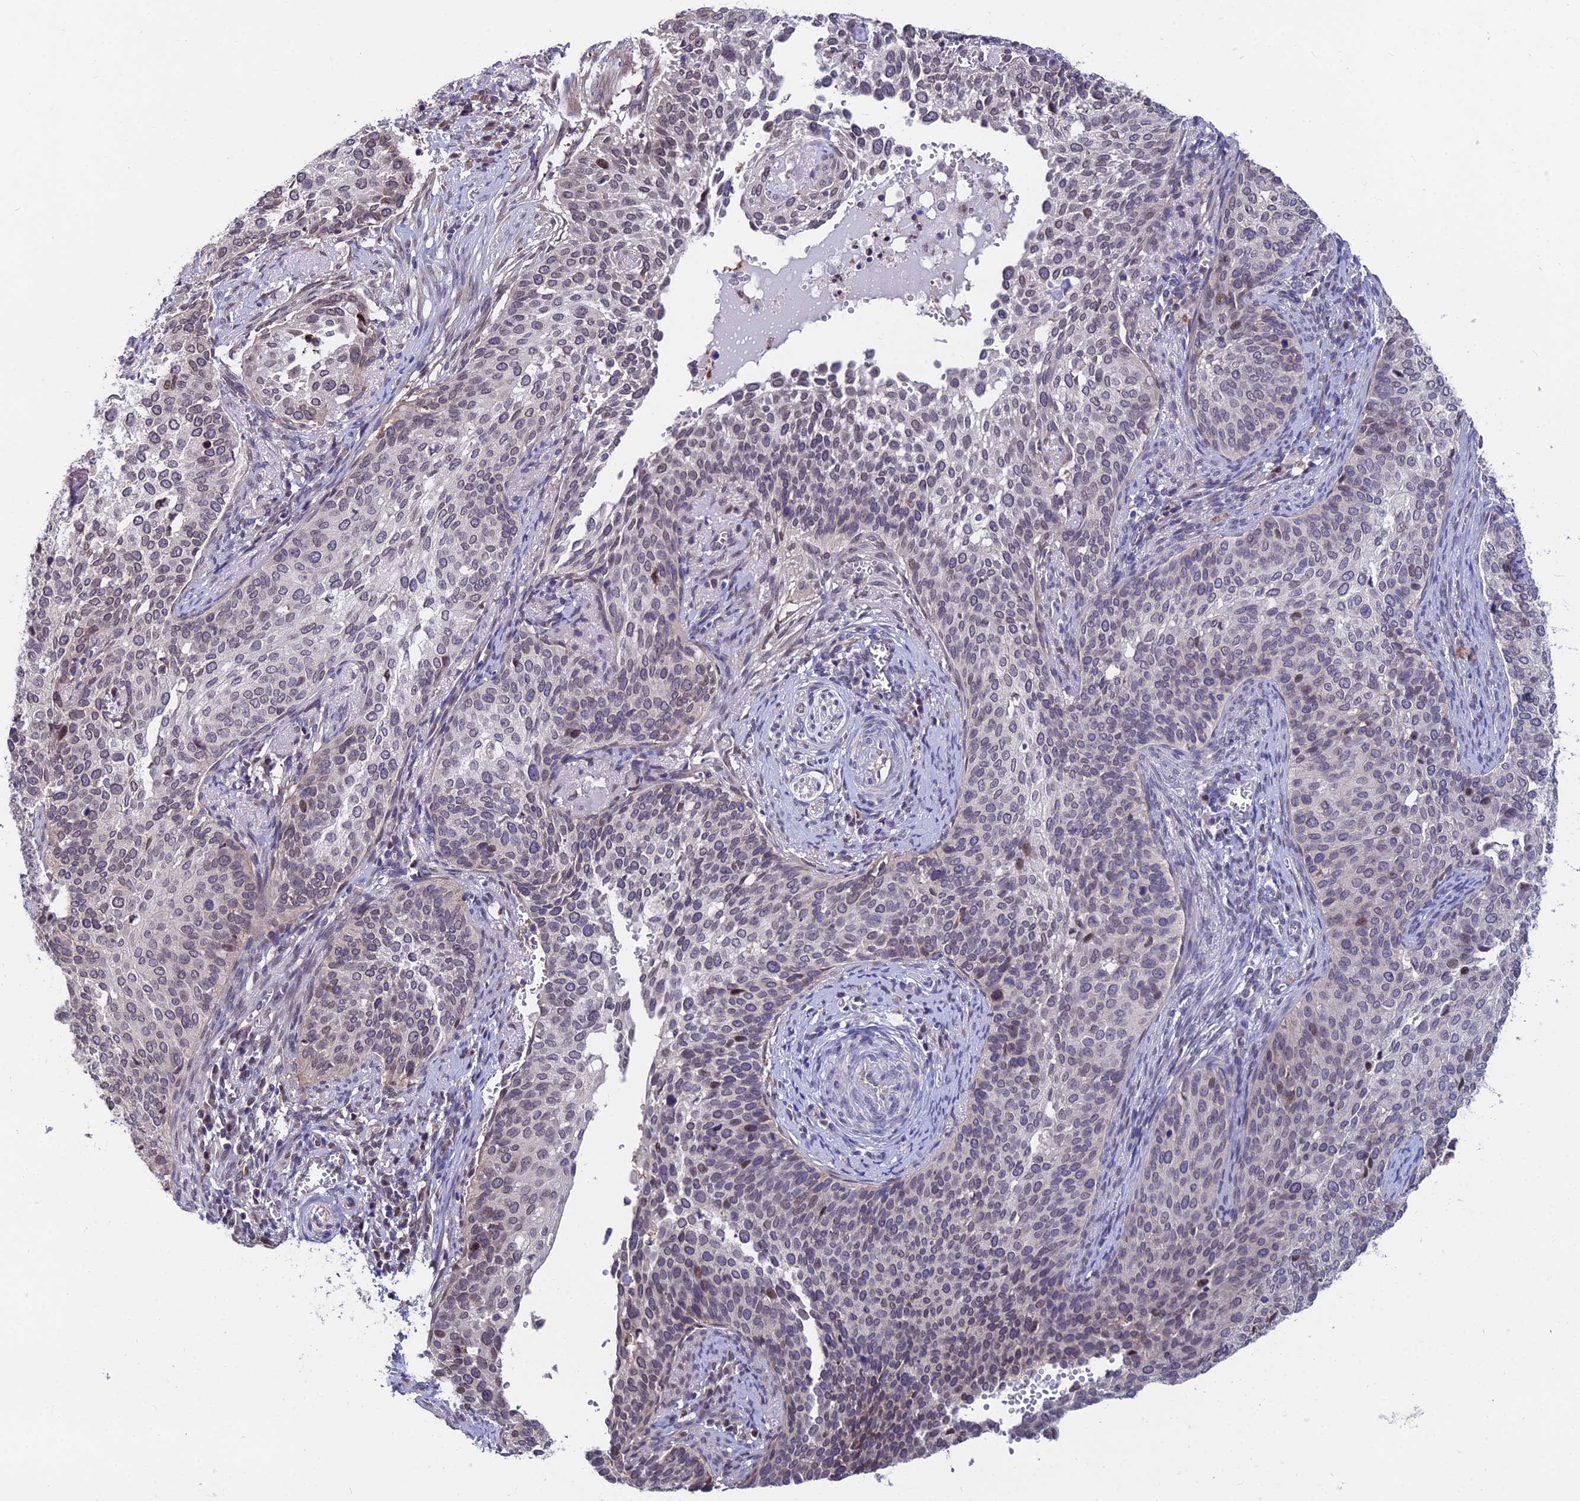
{"staining": {"intensity": "negative", "quantity": "none", "location": "none"}, "tissue": "cervical cancer", "cell_type": "Tumor cells", "image_type": "cancer", "snomed": [{"axis": "morphology", "description": "Squamous cell carcinoma, NOS"}, {"axis": "topography", "description": "Cervix"}], "caption": "A high-resolution histopathology image shows immunohistochemistry (IHC) staining of cervical cancer, which reveals no significant expression in tumor cells.", "gene": "INPP4A", "patient": {"sex": "female", "age": 44}}